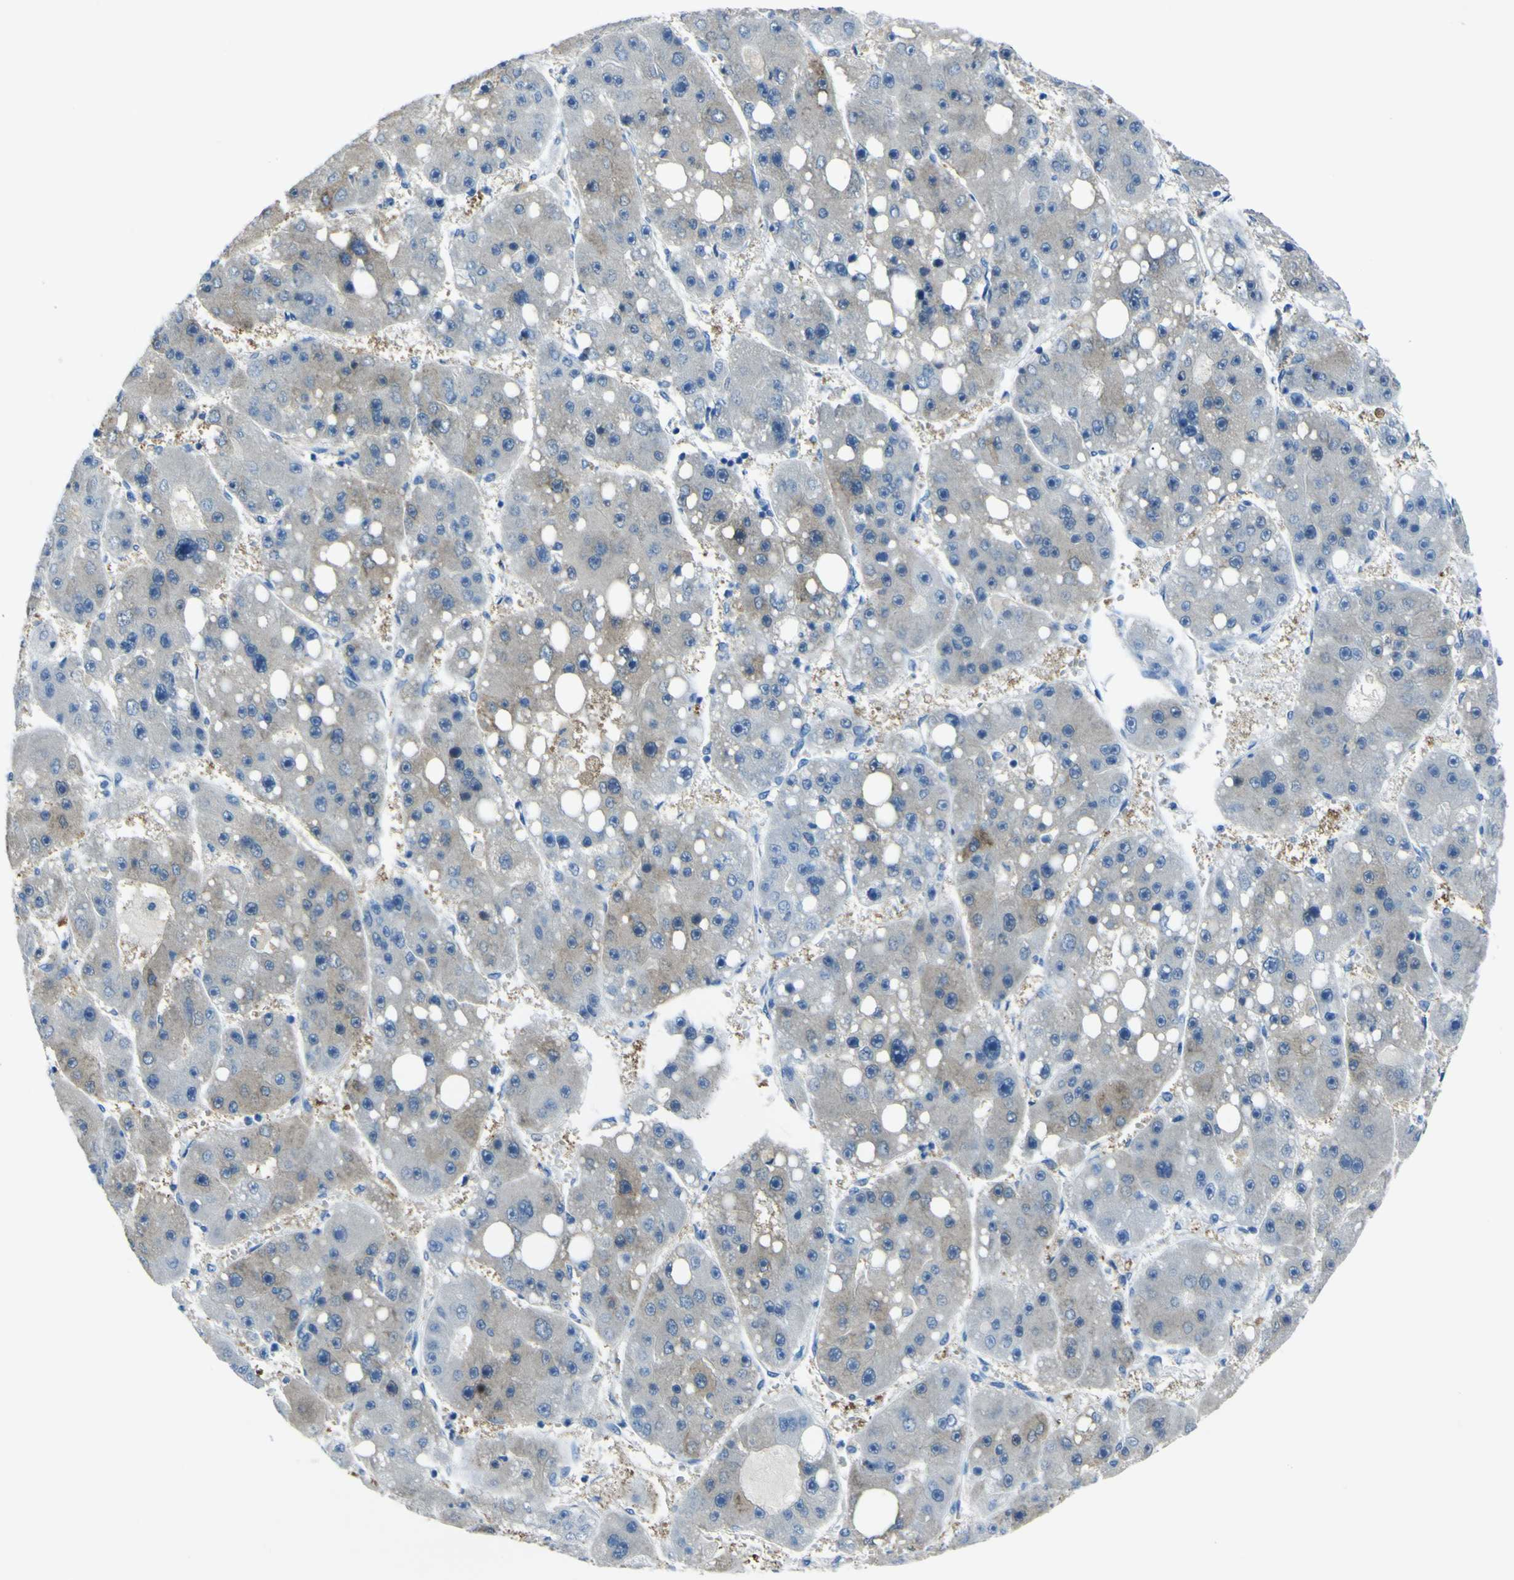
{"staining": {"intensity": "weak", "quantity": "<25%", "location": "cytoplasmic/membranous"}, "tissue": "liver cancer", "cell_type": "Tumor cells", "image_type": "cancer", "snomed": [{"axis": "morphology", "description": "Carcinoma, Hepatocellular, NOS"}, {"axis": "topography", "description": "Liver"}], "caption": "Protein analysis of liver hepatocellular carcinoma displays no significant staining in tumor cells.", "gene": "PHKG1", "patient": {"sex": "female", "age": 61}}